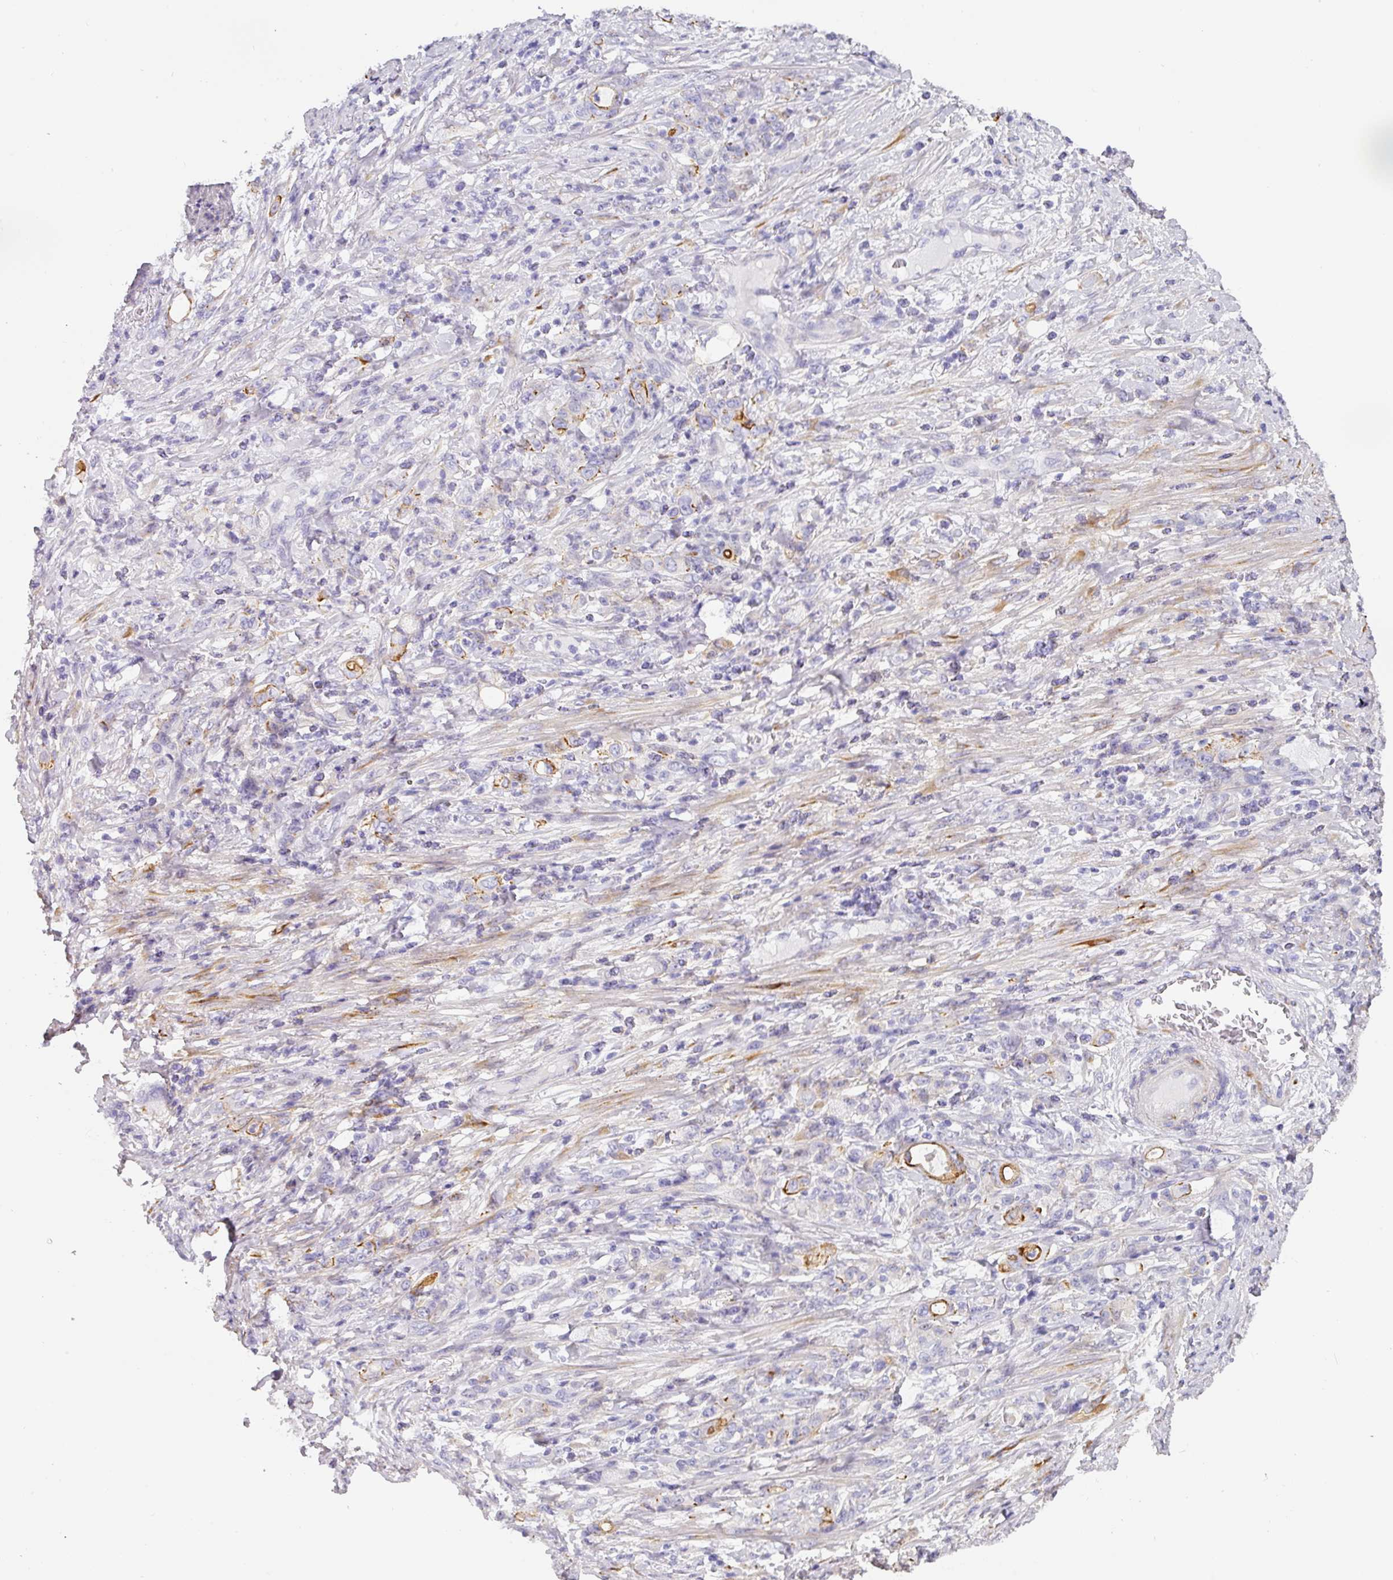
{"staining": {"intensity": "moderate", "quantity": "<25%", "location": "cytoplasmic/membranous"}, "tissue": "stomach cancer", "cell_type": "Tumor cells", "image_type": "cancer", "snomed": [{"axis": "morphology", "description": "Adenocarcinoma, NOS"}, {"axis": "topography", "description": "Stomach"}], "caption": "IHC histopathology image of human stomach adenocarcinoma stained for a protein (brown), which shows low levels of moderate cytoplasmic/membranous staining in approximately <25% of tumor cells.", "gene": "ANKRD29", "patient": {"sex": "female", "age": 79}}